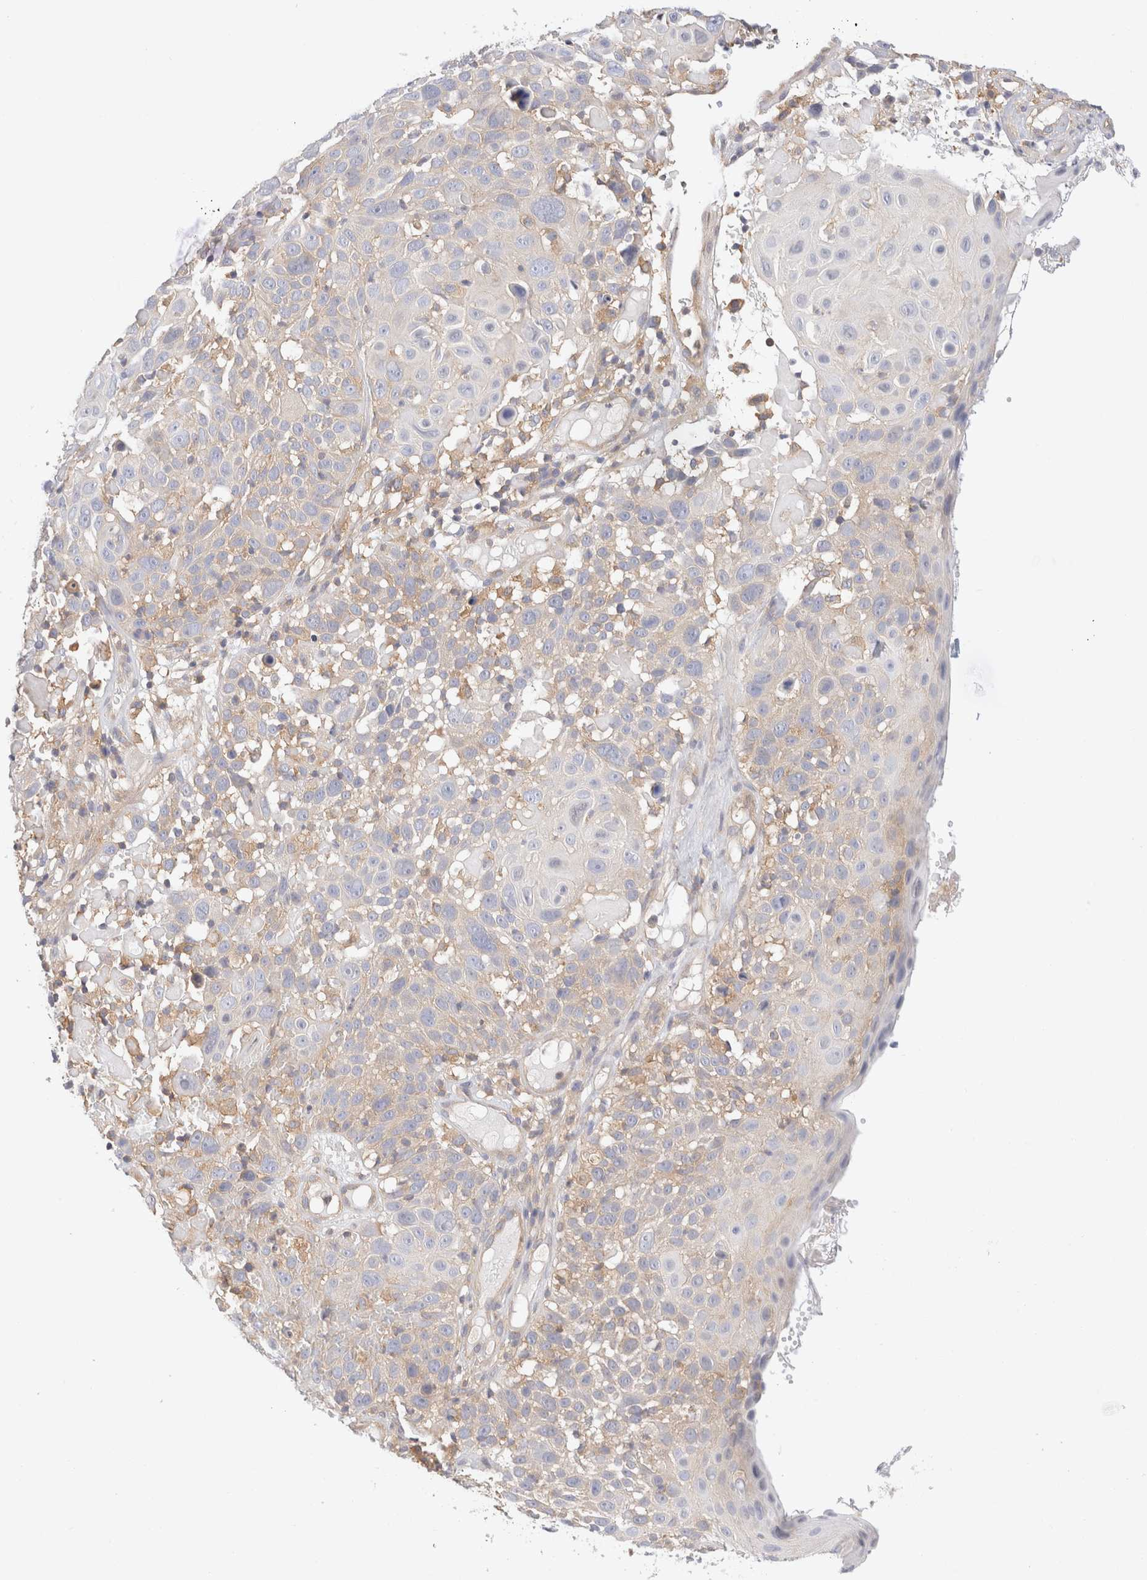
{"staining": {"intensity": "weak", "quantity": "<25%", "location": "cytoplasmic/membranous"}, "tissue": "cervical cancer", "cell_type": "Tumor cells", "image_type": "cancer", "snomed": [{"axis": "morphology", "description": "Squamous cell carcinoma, NOS"}, {"axis": "topography", "description": "Cervix"}], "caption": "The IHC photomicrograph has no significant positivity in tumor cells of cervical squamous cell carcinoma tissue. (DAB IHC, high magnification).", "gene": "RABEP1", "patient": {"sex": "female", "age": 74}}